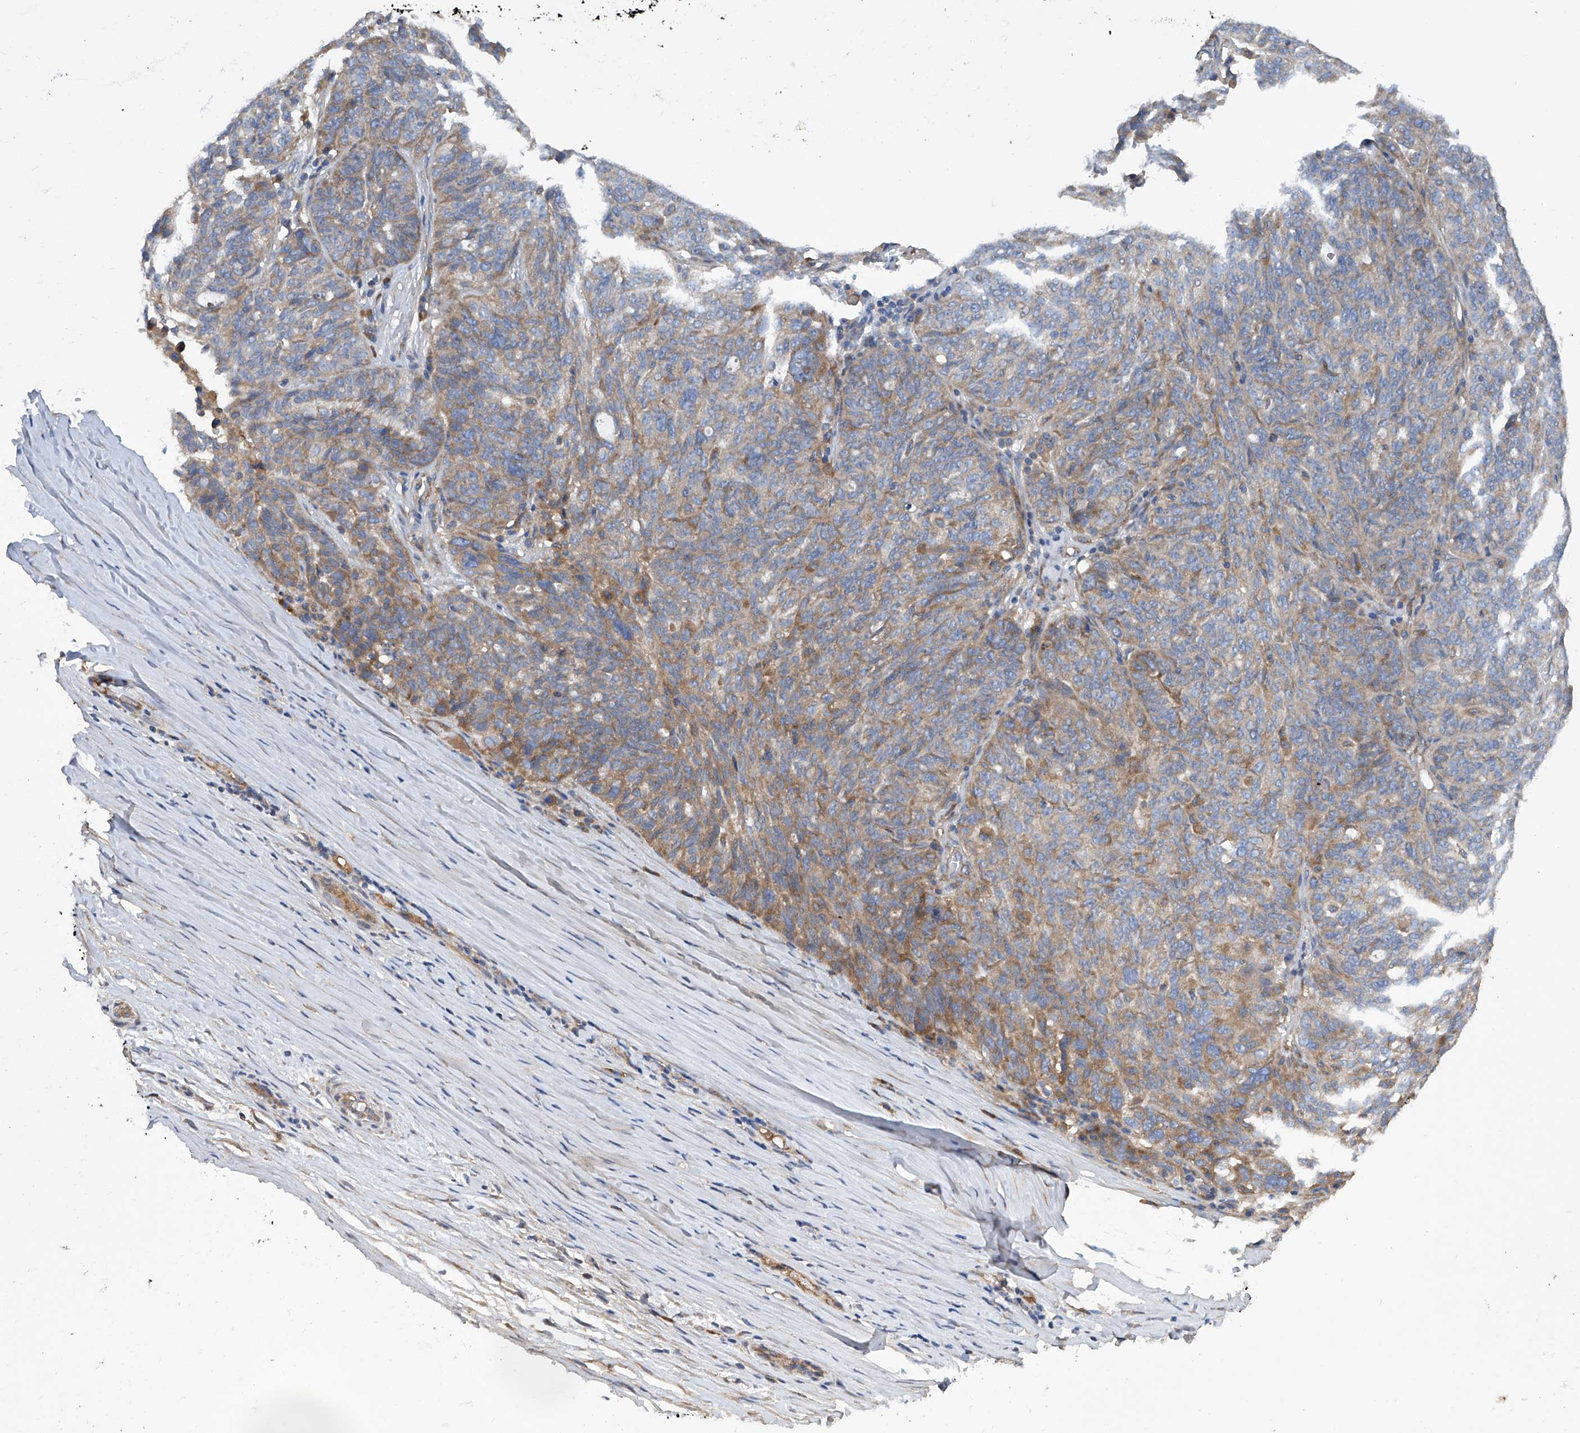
{"staining": {"intensity": "moderate", "quantity": "25%-75%", "location": "cytoplasmic/membranous"}, "tissue": "ovarian cancer", "cell_type": "Tumor cells", "image_type": "cancer", "snomed": [{"axis": "morphology", "description": "Cystadenocarcinoma, serous, NOS"}, {"axis": "topography", "description": "Ovary"}], "caption": "Immunohistochemistry (IHC) photomicrograph of neoplastic tissue: ovarian serous cystadenocarcinoma stained using immunohistochemistry displays medium levels of moderate protein expression localized specifically in the cytoplasmic/membranous of tumor cells, appearing as a cytoplasmic/membranous brown color.", "gene": "ASCC3", "patient": {"sex": "female", "age": 59}}